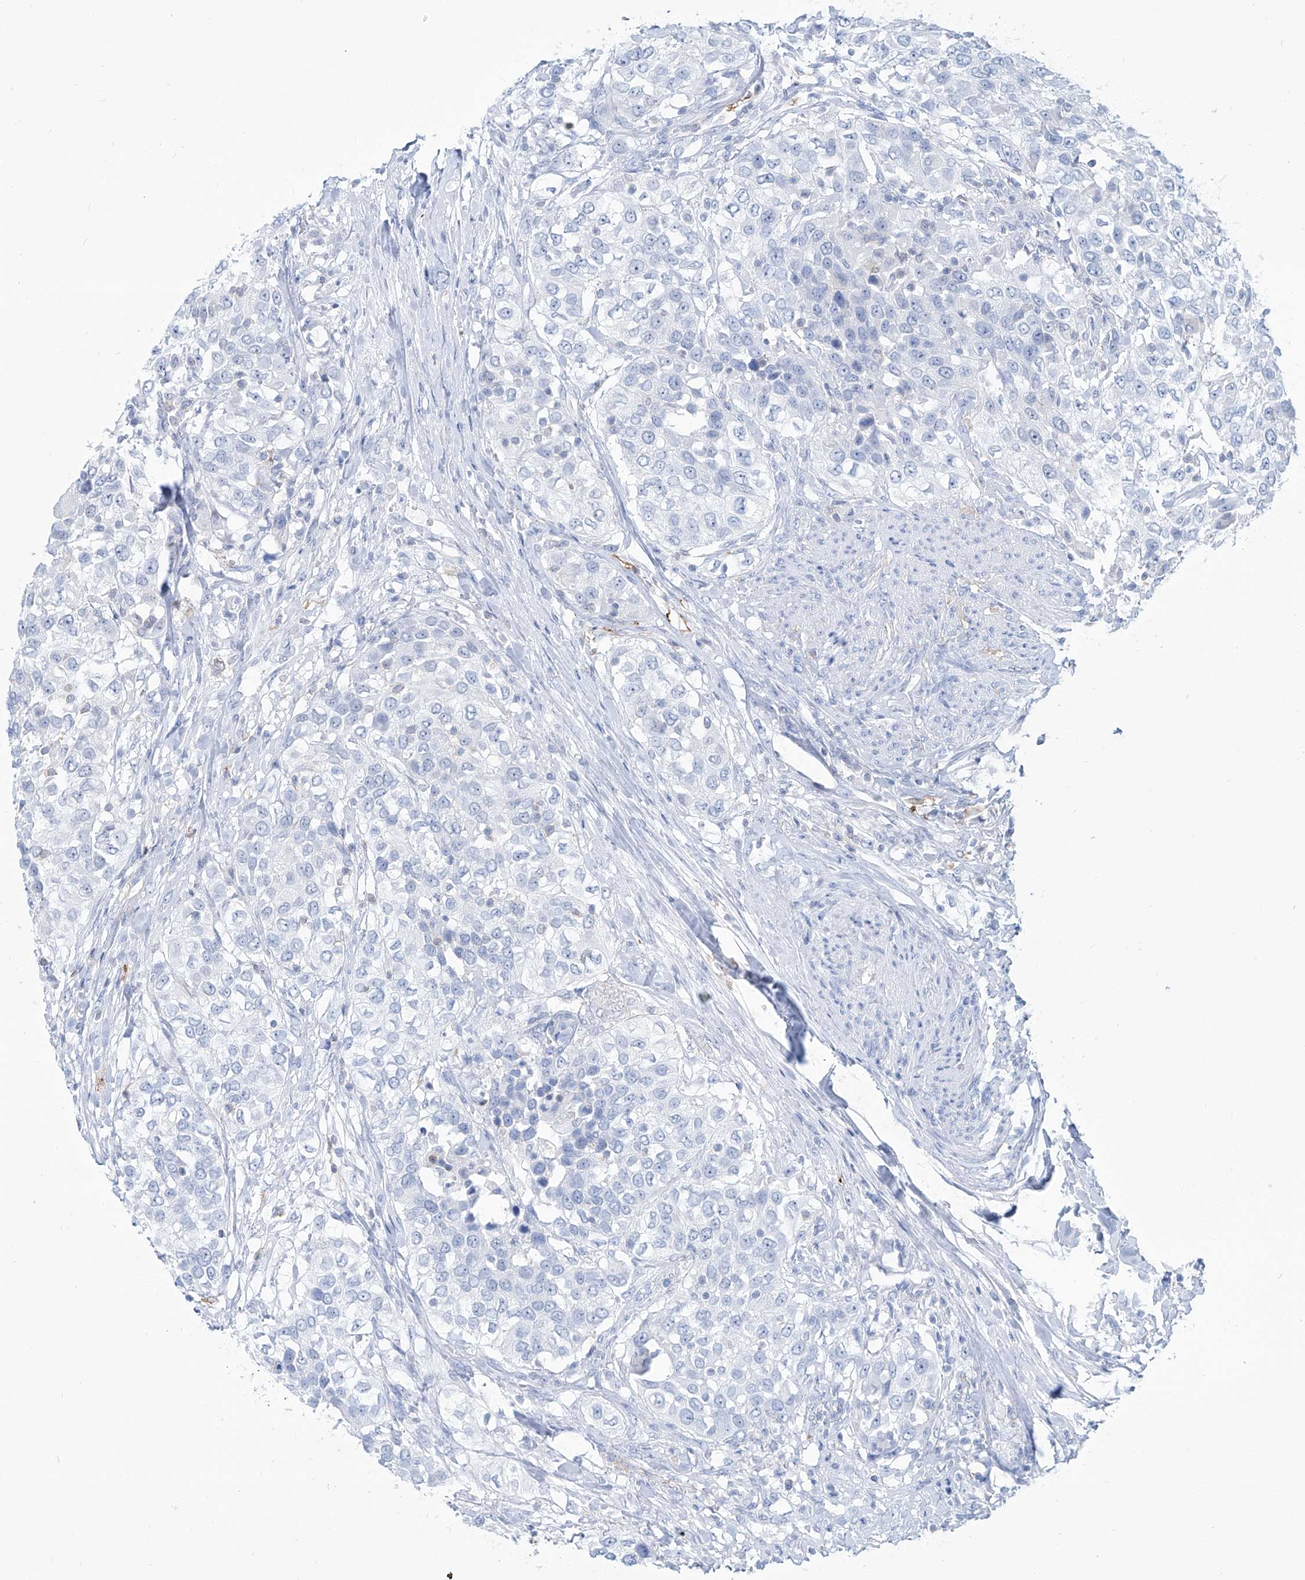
{"staining": {"intensity": "negative", "quantity": "none", "location": "none"}, "tissue": "urothelial cancer", "cell_type": "Tumor cells", "image_type": "cancer", "snomed": [{"axis": "morphology", "description": "Urothelial carcinoma, High grade"}, {"axis": "topography", "description": "Urinary bladder"}], "caption": "Tumor cells are negative for brown protein staining in urothelial cancer. (DAB IHC visualized using brightfield microscopy, high magnification).", "gene": "ZBTB48", "patient": {"sex": "female", "age": 80}}